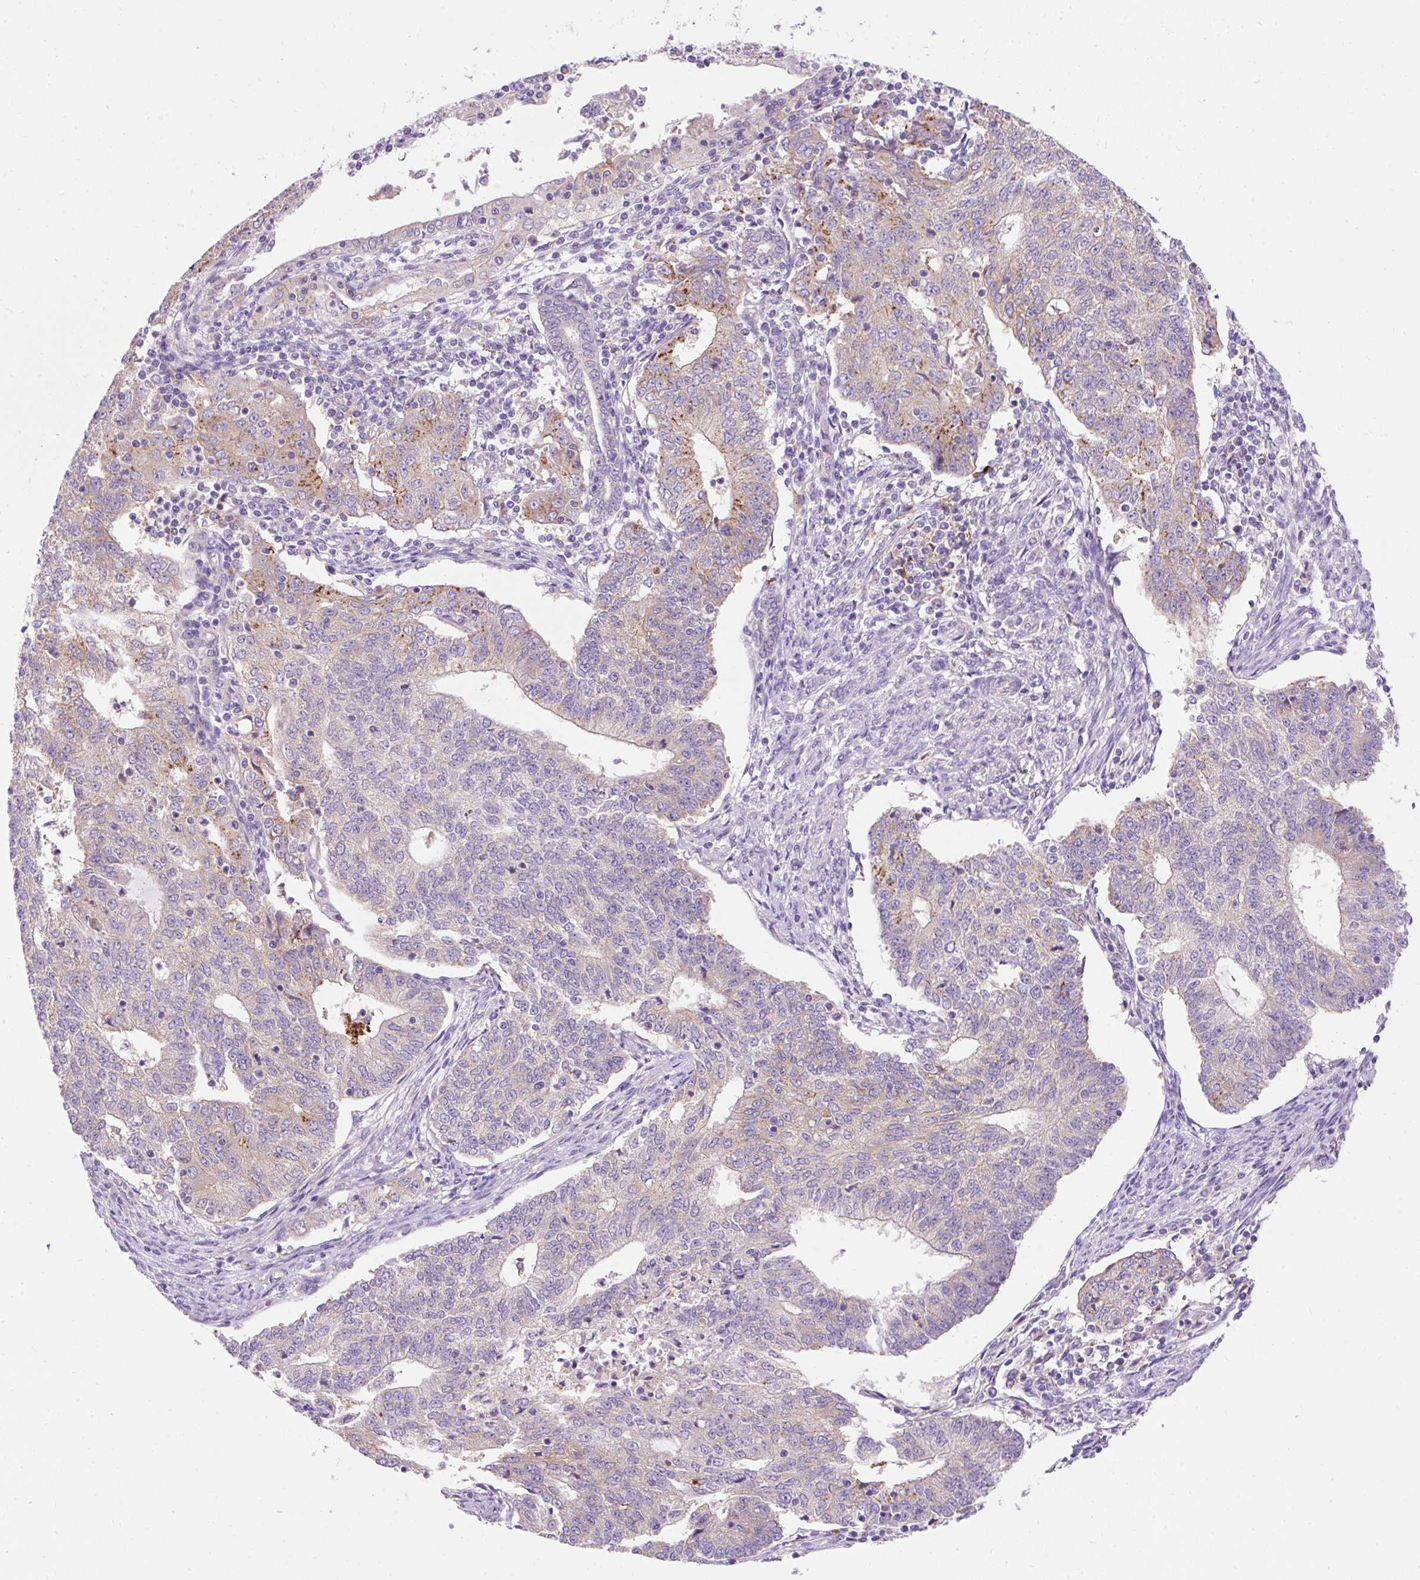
{"staining": {"intensity": "moderate", "quantity": "<25%", "location": "cytoplasmic/membranous"}, "tissue": "endometrial cancer", "cell_type": "Tumor cells", "image_type": "cancer", "snomed": [{"axis": "morphology", "description": "Adenocarcinoma, NOS"}, {"axis": "topography", "description": "Endometrium"}], "caption": "Immunohistochemistry (IHC) histopathology image of human endometrial adenocarcinoma stained for a protein (brown), which reveals low levels of moderate cytoplasmic/membranous staining in about <25% of tumor cells.", "gene": "OR4K15", "patient": {"sex": "female", "age": 56}}